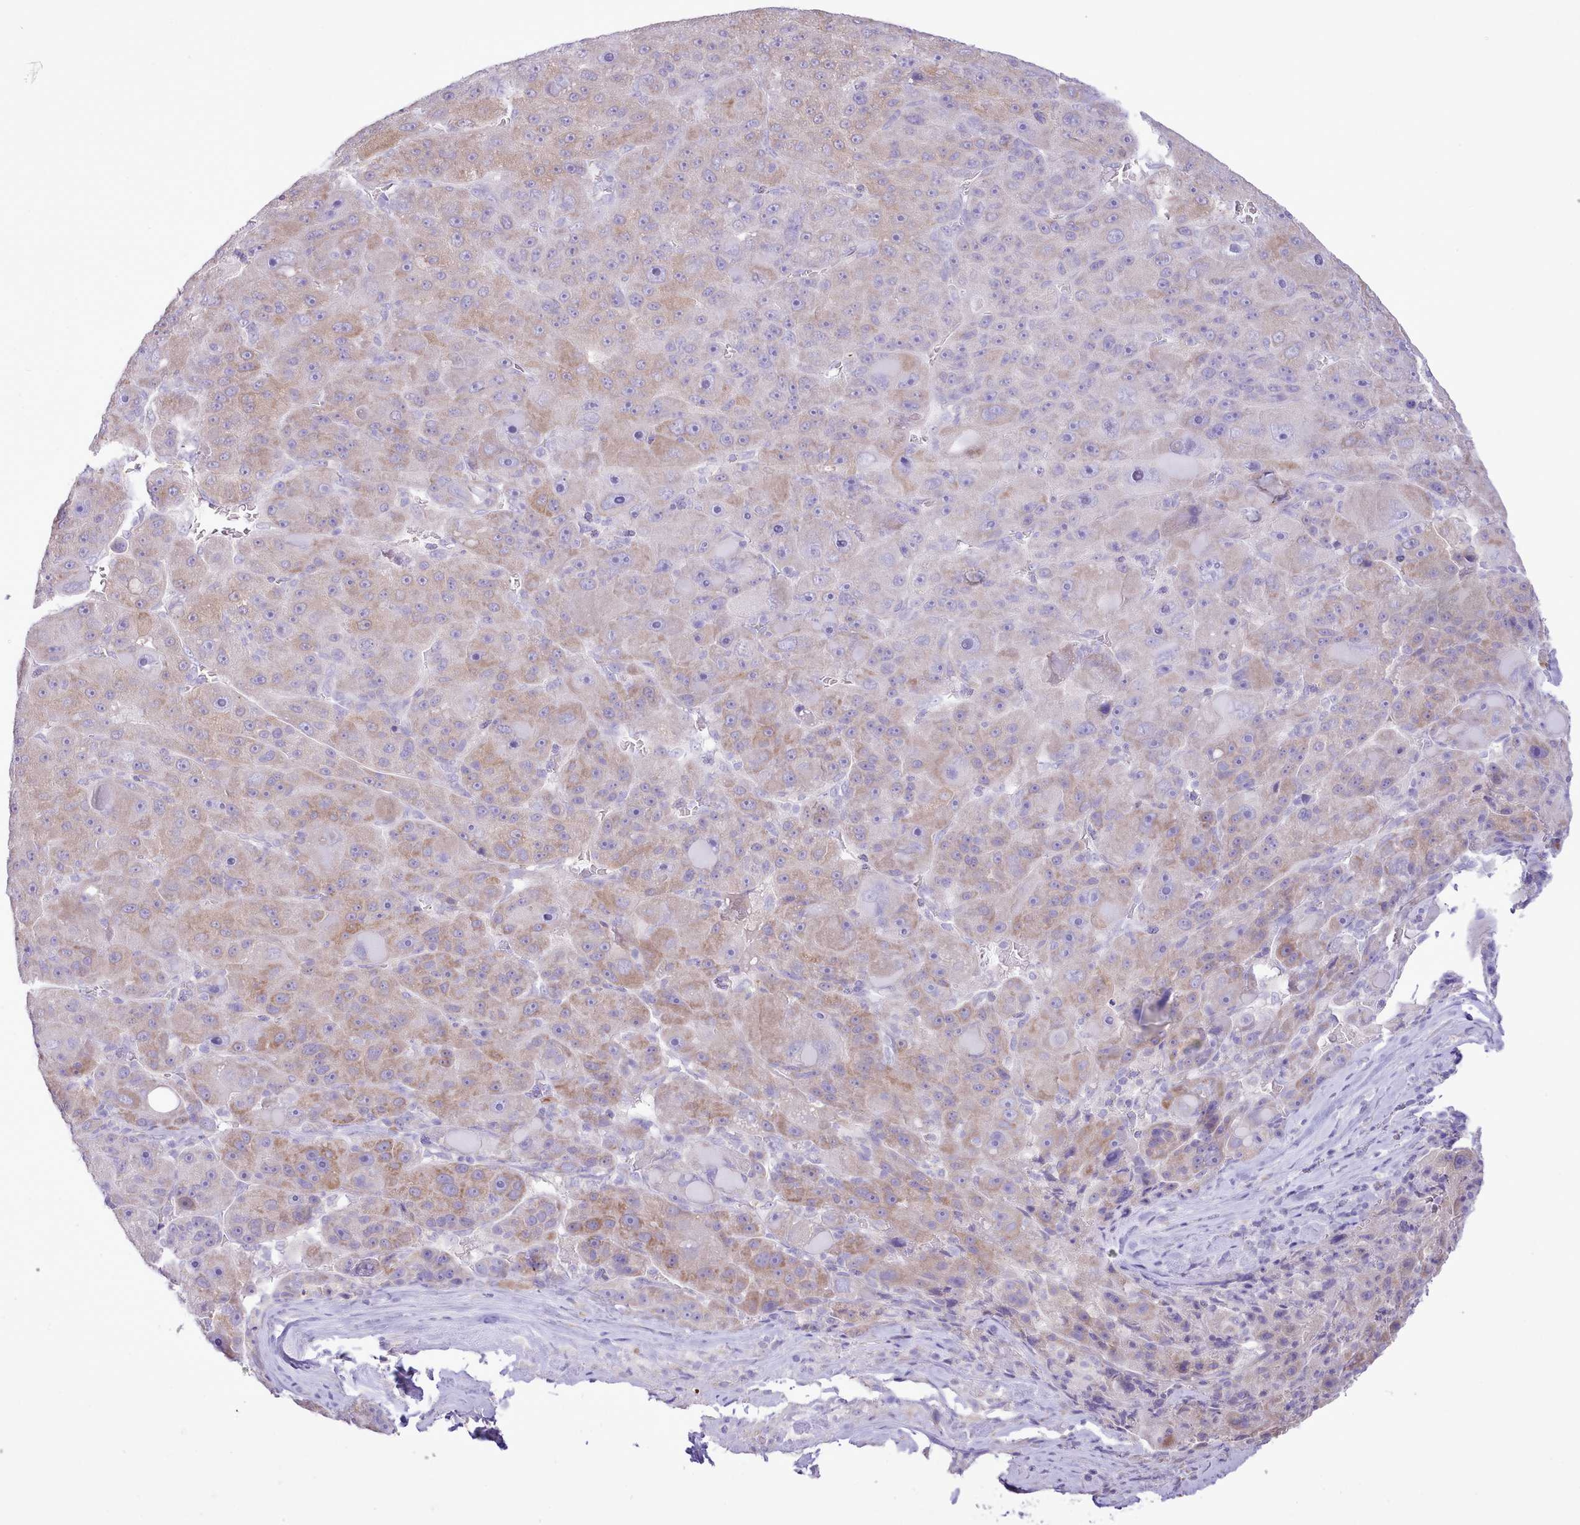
{"staining": {"intensity": "moderate", "quantity": "<25%", "location": "cytoplasmic/membranous"}, "tissue": "liver cancer", "cell_type": "Tumor cells", "image_type": "cancer", "snomed": [{"axis": "morphology", "description": "Carcinoma, Hepatocellular, NOS"}, {"axis": "topography", "description": "Liver"}], "caption": "Immunohistochemical staining of human hepatocellular carcinoma (liver) exhibits low levels of moderate cytoplasmic/membranous protein staining in about <25% of tumor cells. (Brightfield microscopy of DAB IHC at high magnification).", "gene": "CCL1", "patient": {"sex": "male", "age": 76}}